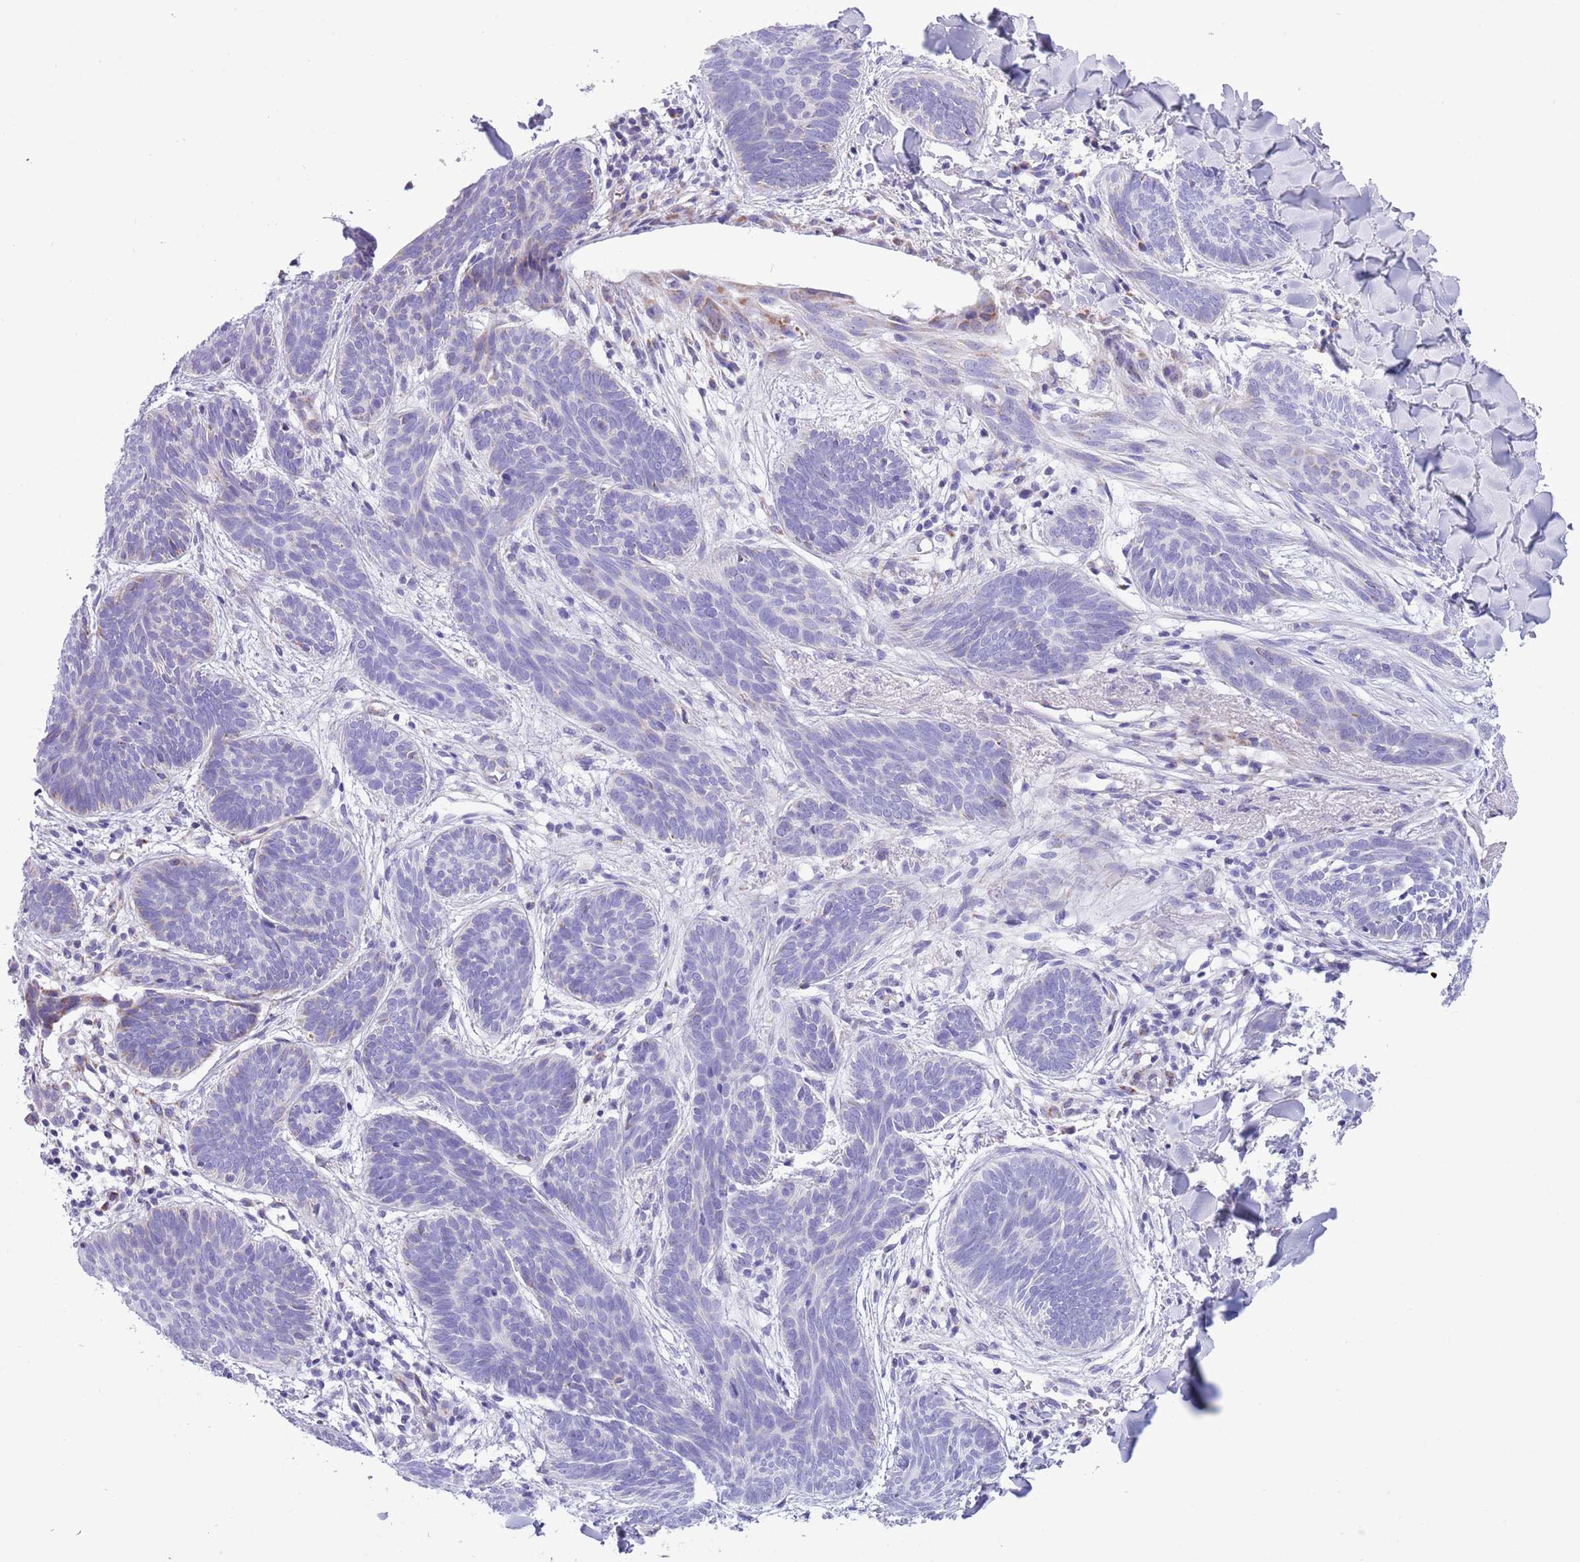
{"staining": {"intensity": "negative", "quantity": "none", "location": "none"}, "tissue": "skin cancer", "cell_type": "Tumor cells", "image_type": "cancer", "snomed": [{"axis": "morphology", "description": "Basal cell carcinoma"}, {"axis": "topography", "description": "Skin"}], "caption": "High magnification brightfield microscopy of skin cancer (basal cell carcinoma) stained with DAB (3,3'-diaminobenzidine) (brown) and counterstained with hematoxylin (blue): tumor cells show no significant expression. (DAB (3,3'-diaminobenzidine) immunohistochemistry (IHC), high magnification).", "gene": "MOCOS", "patient": {"sex": "female", "age": 81}}